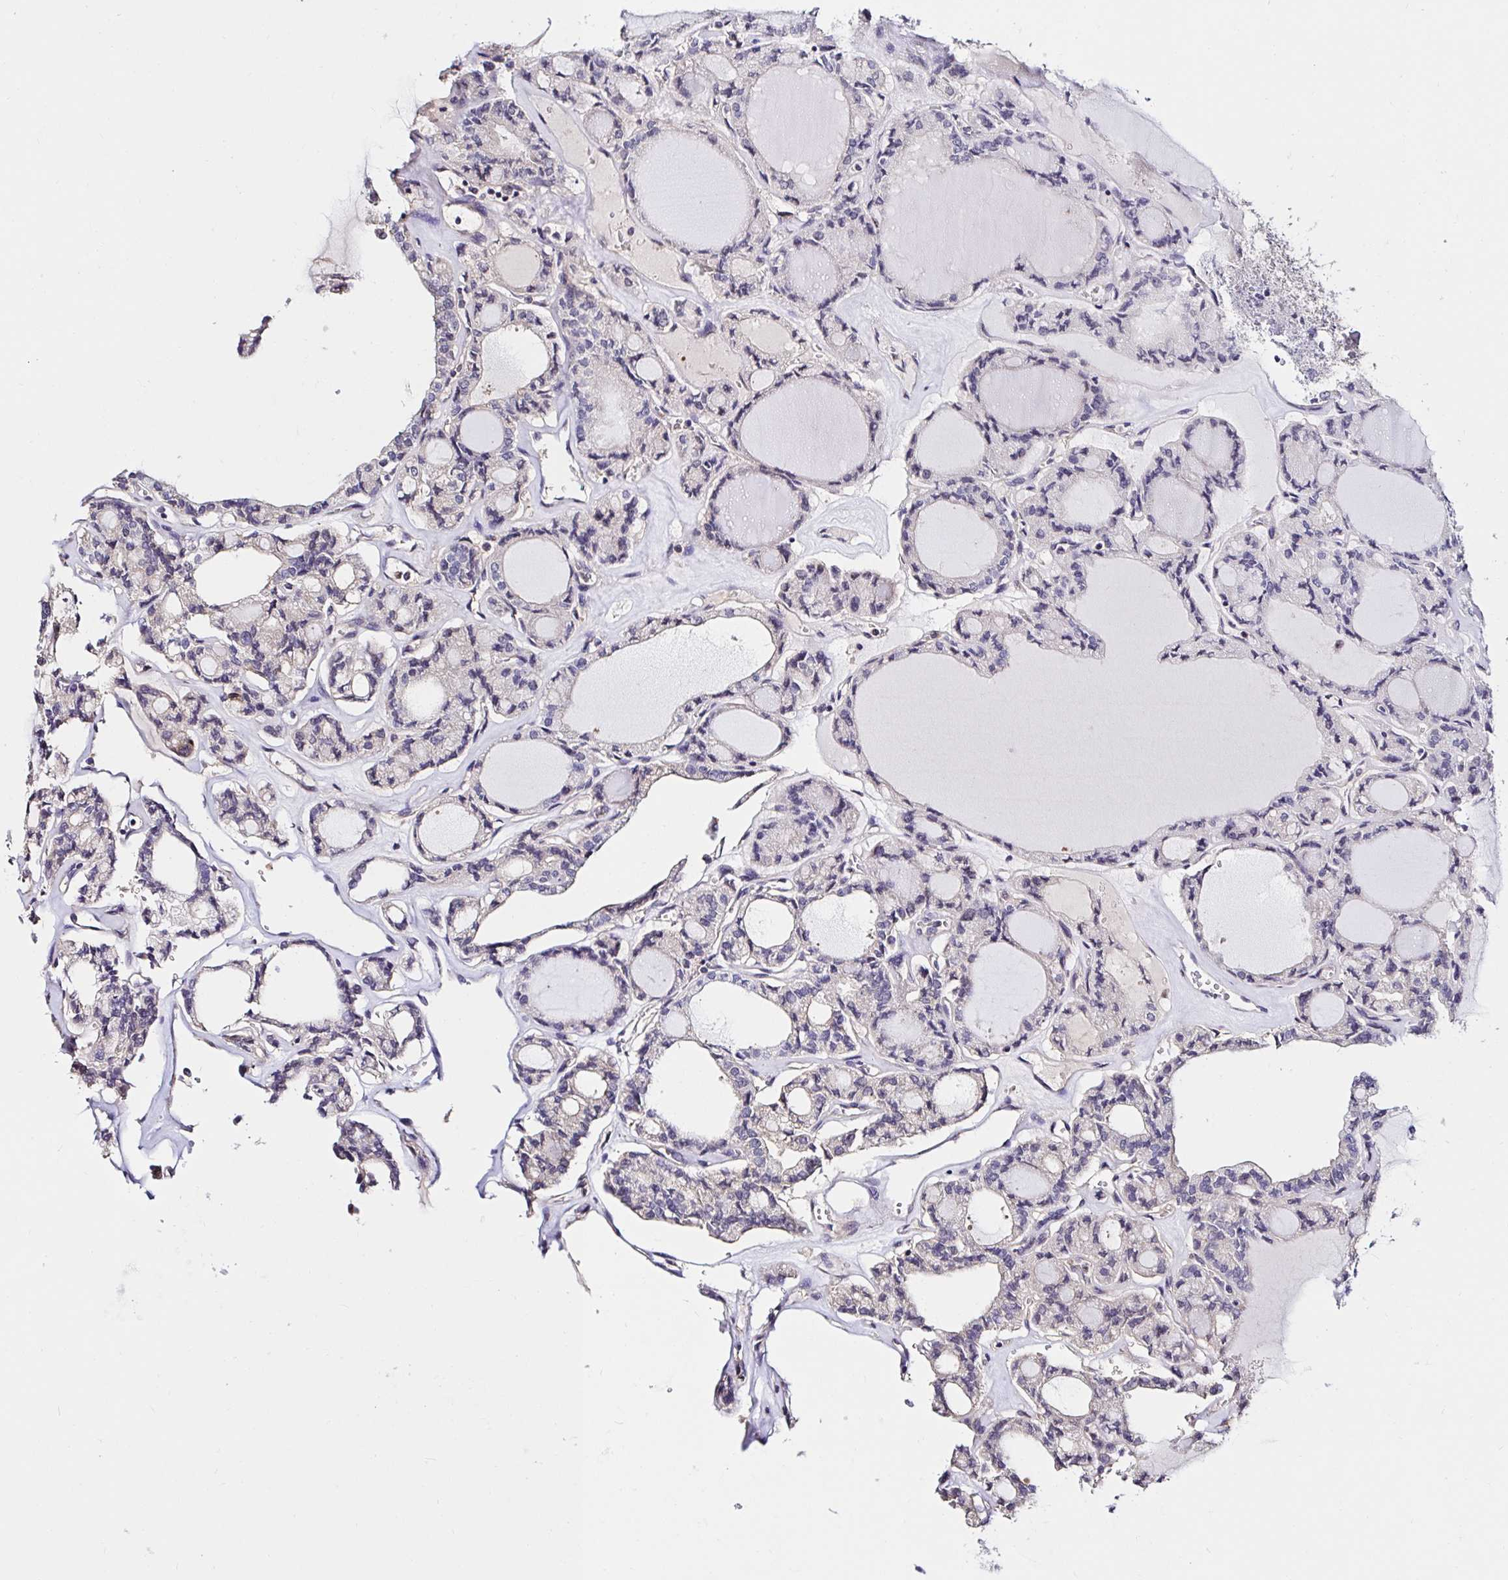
{"staining": {"intensity": "negative", "quantity": "none", "location": "none"}, "tissue": "thyroid cancer", "cell_type": "Tumor cells", "image_type": "cancer", "snomed": [{"axis": "morphology", "description": "Papillary adenocarcinoma, NOS"}, {"axis": "topography", "description": "Thyroid gland"}], "caption": "IHC image of thyroid cancer stained for a protein (brown), which reveals no expression in tumor cells.", "gene": "RSRP1", "patient": {"sex": "male", "age": 87}}